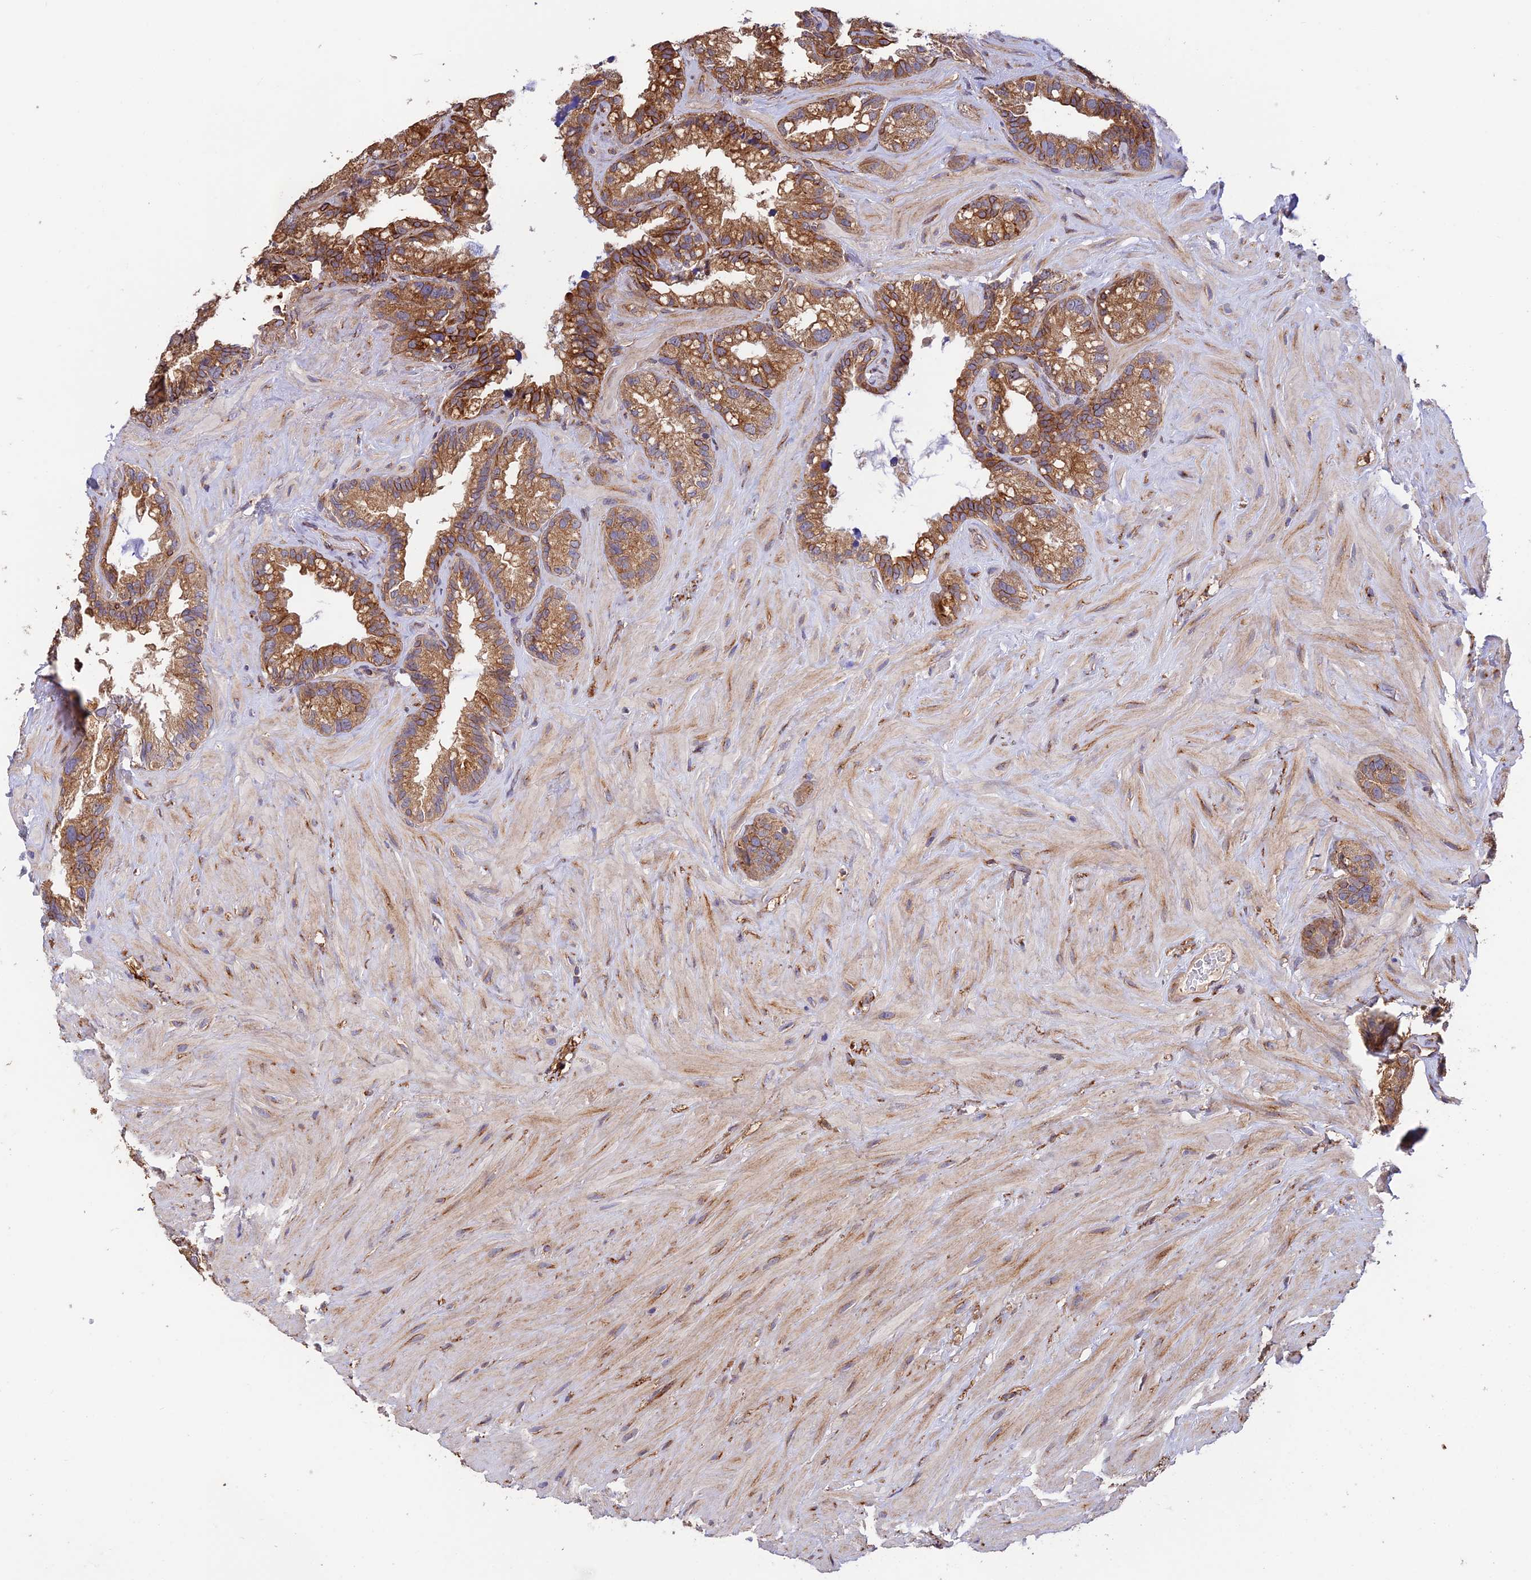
{"staining": {"intensity": "strong", "quantity": ">75%", "location": "cytoplasmic/membranous"}, "tissue": "seminal vesicle", "cell_type": "Glandular cells", "image_type": "normal", "snomed": [{"axis": "morphology", "description": "Normal tissue, NOS"}, {"axis": "topography", "description": "Prostate"}, {"axis": "topography", "description": "Seminal veicle"}], "caption": "IHC micrograph of benign human seminal vesicle stained for a protein (brown), which displays high levels of strong cytoplasmic/membranous staining in about >75% of glandular cells.", "gene": "EMC3", "patient": {"sex": "male", "age": 68}}